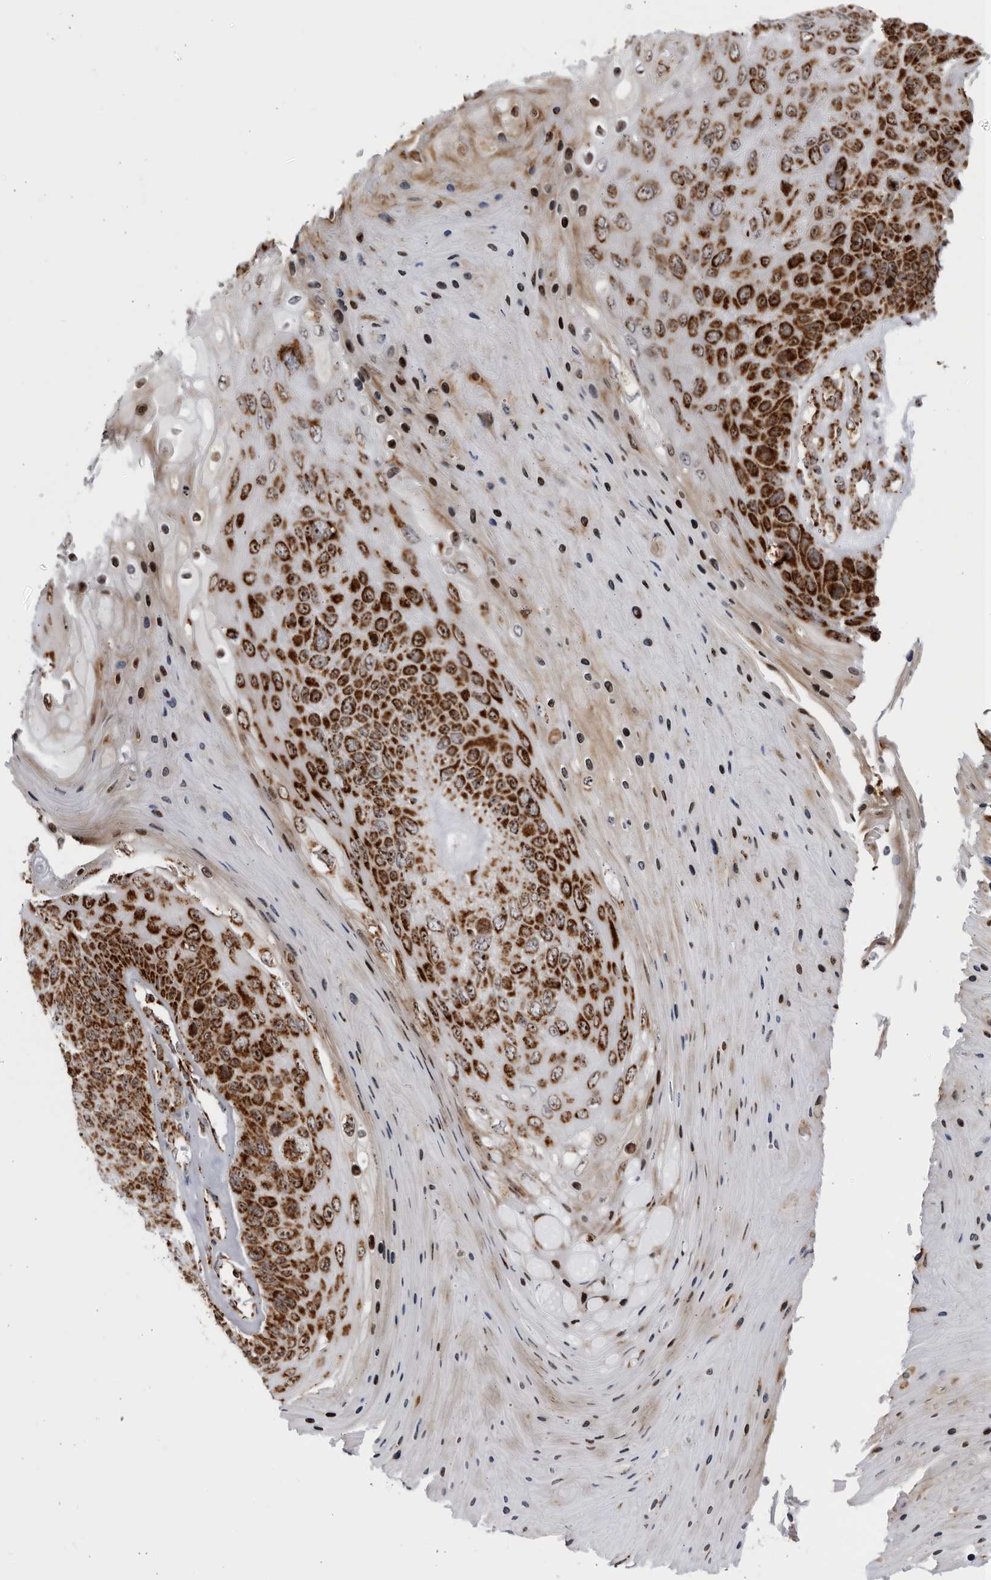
{"staining": {"intensity": "strong", "quantity": ">75%", "location": "cytoplasmic/membranous,nuclear"}, "tissue": "skin cancer", "cell_type": "Tumor cells", "image_type": "cancer", "snomed": [{"axis": "morphology", "description": "Squamous cell carcinoma, NOS"}, {"axis": "topography", "description": "Skin"}], "caption": "Brown immunohistochemical staining in skin cancer displays strong cytoplasmic/membranous and nuclear expression in approximately >75% of tumor cells.", "gene": "RBM34", "patient": {"sex": "female", "age": 88}}